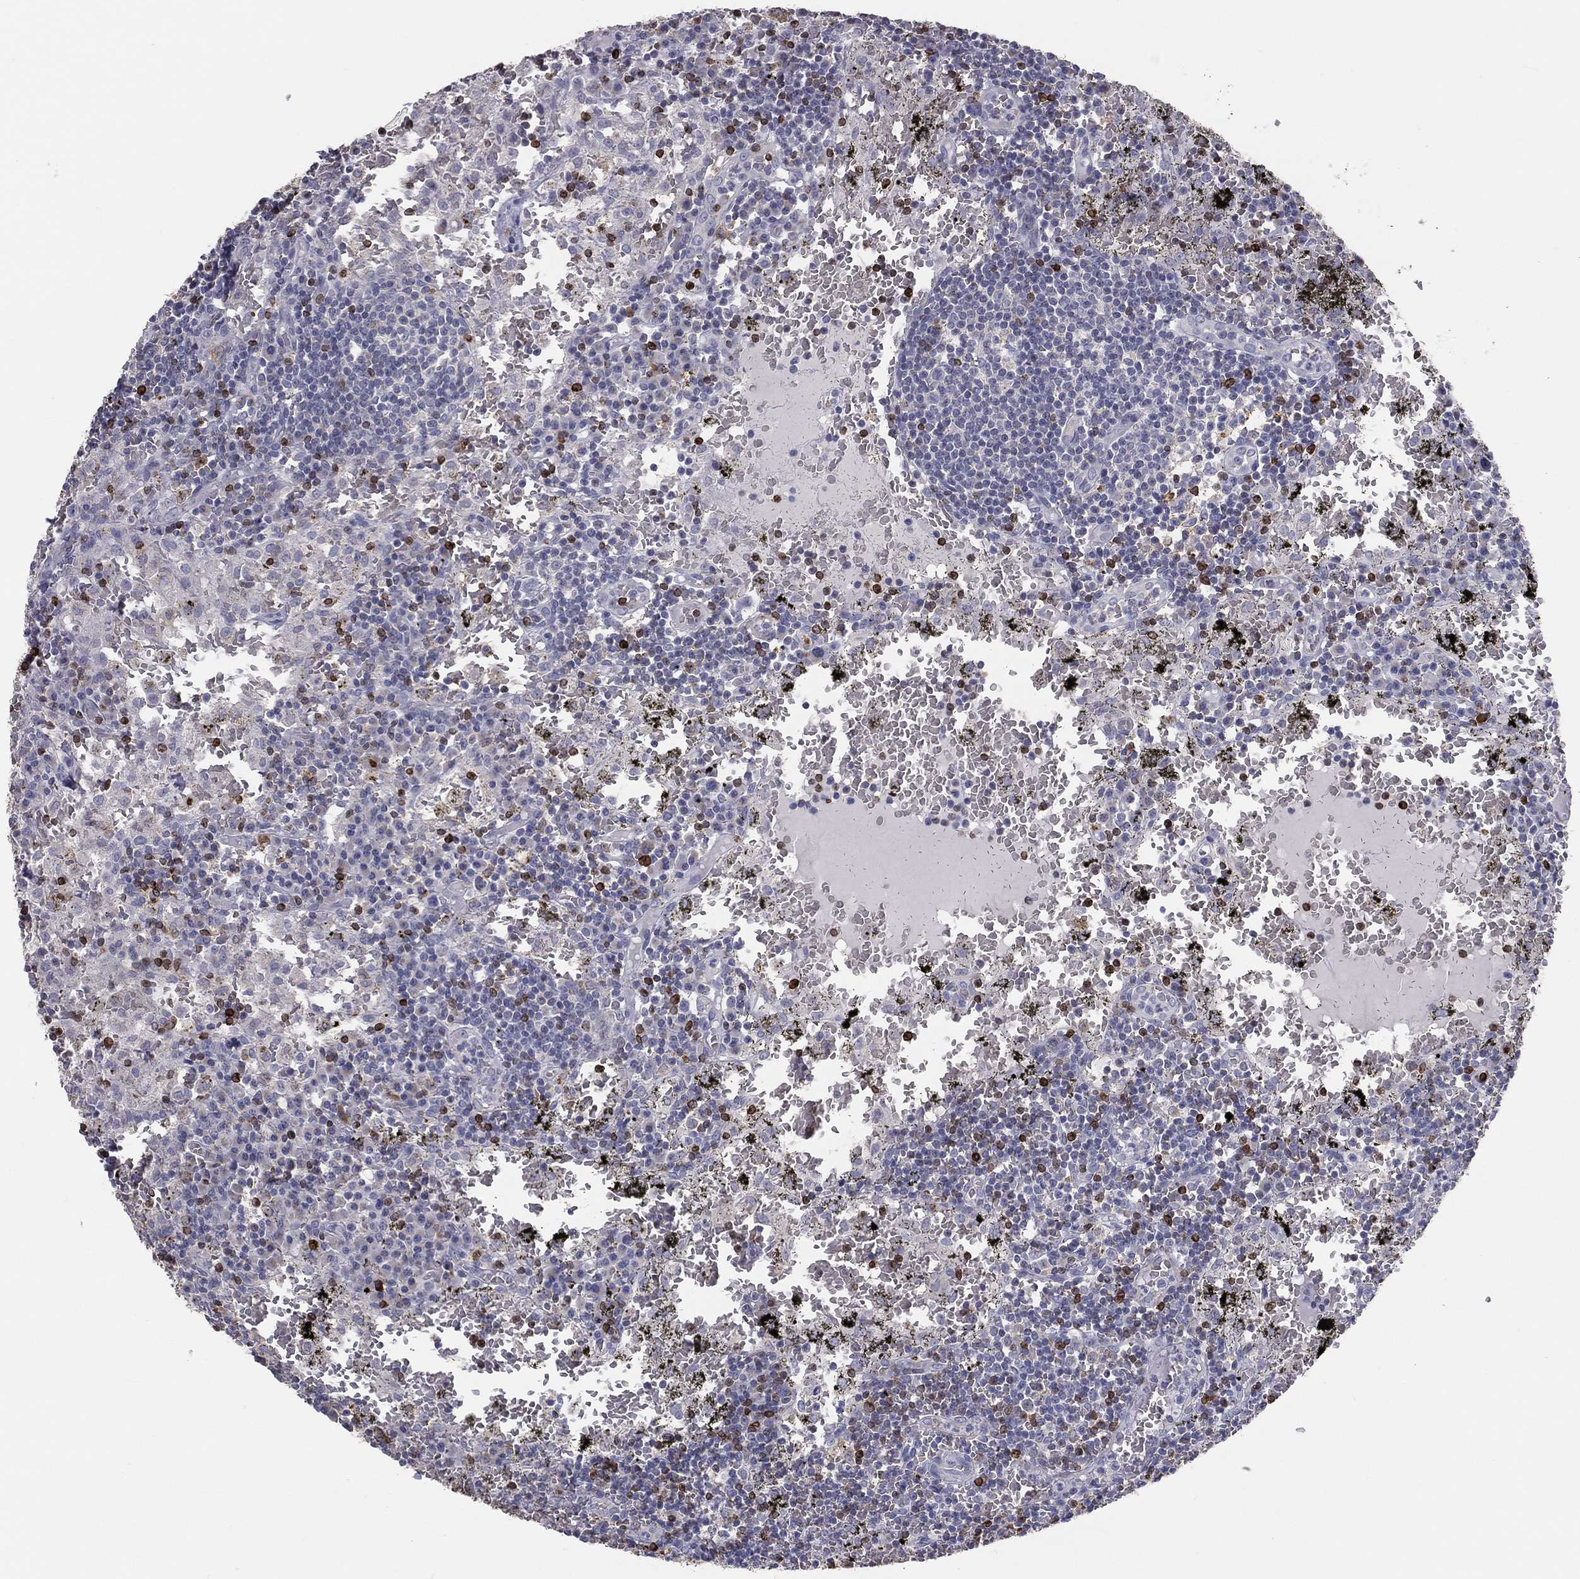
{"staining": {"intensity": "strong", "quantity": "<25%", "location": "cytoplasmic/membranous"}, "tissue": "lymph node", "cell_type": "Germinal center cells", "image_type": "normal", "snomed": [{"axis": "morphology", "description": "Normal tissue, NOS"}, {"axis": "topography", "description": "Lymph node"}], "caption": "High-magnification brightfield microscopy of normal lymph node stained with DAB (brown) and counterstained with hematoxylin (blue). germinal center cells exhibit strong cytoplasmic/membranous positivity is seen in about<25% of cells.", "gene": "CTSW", "patient": {"sex": "male", "age": 62}}